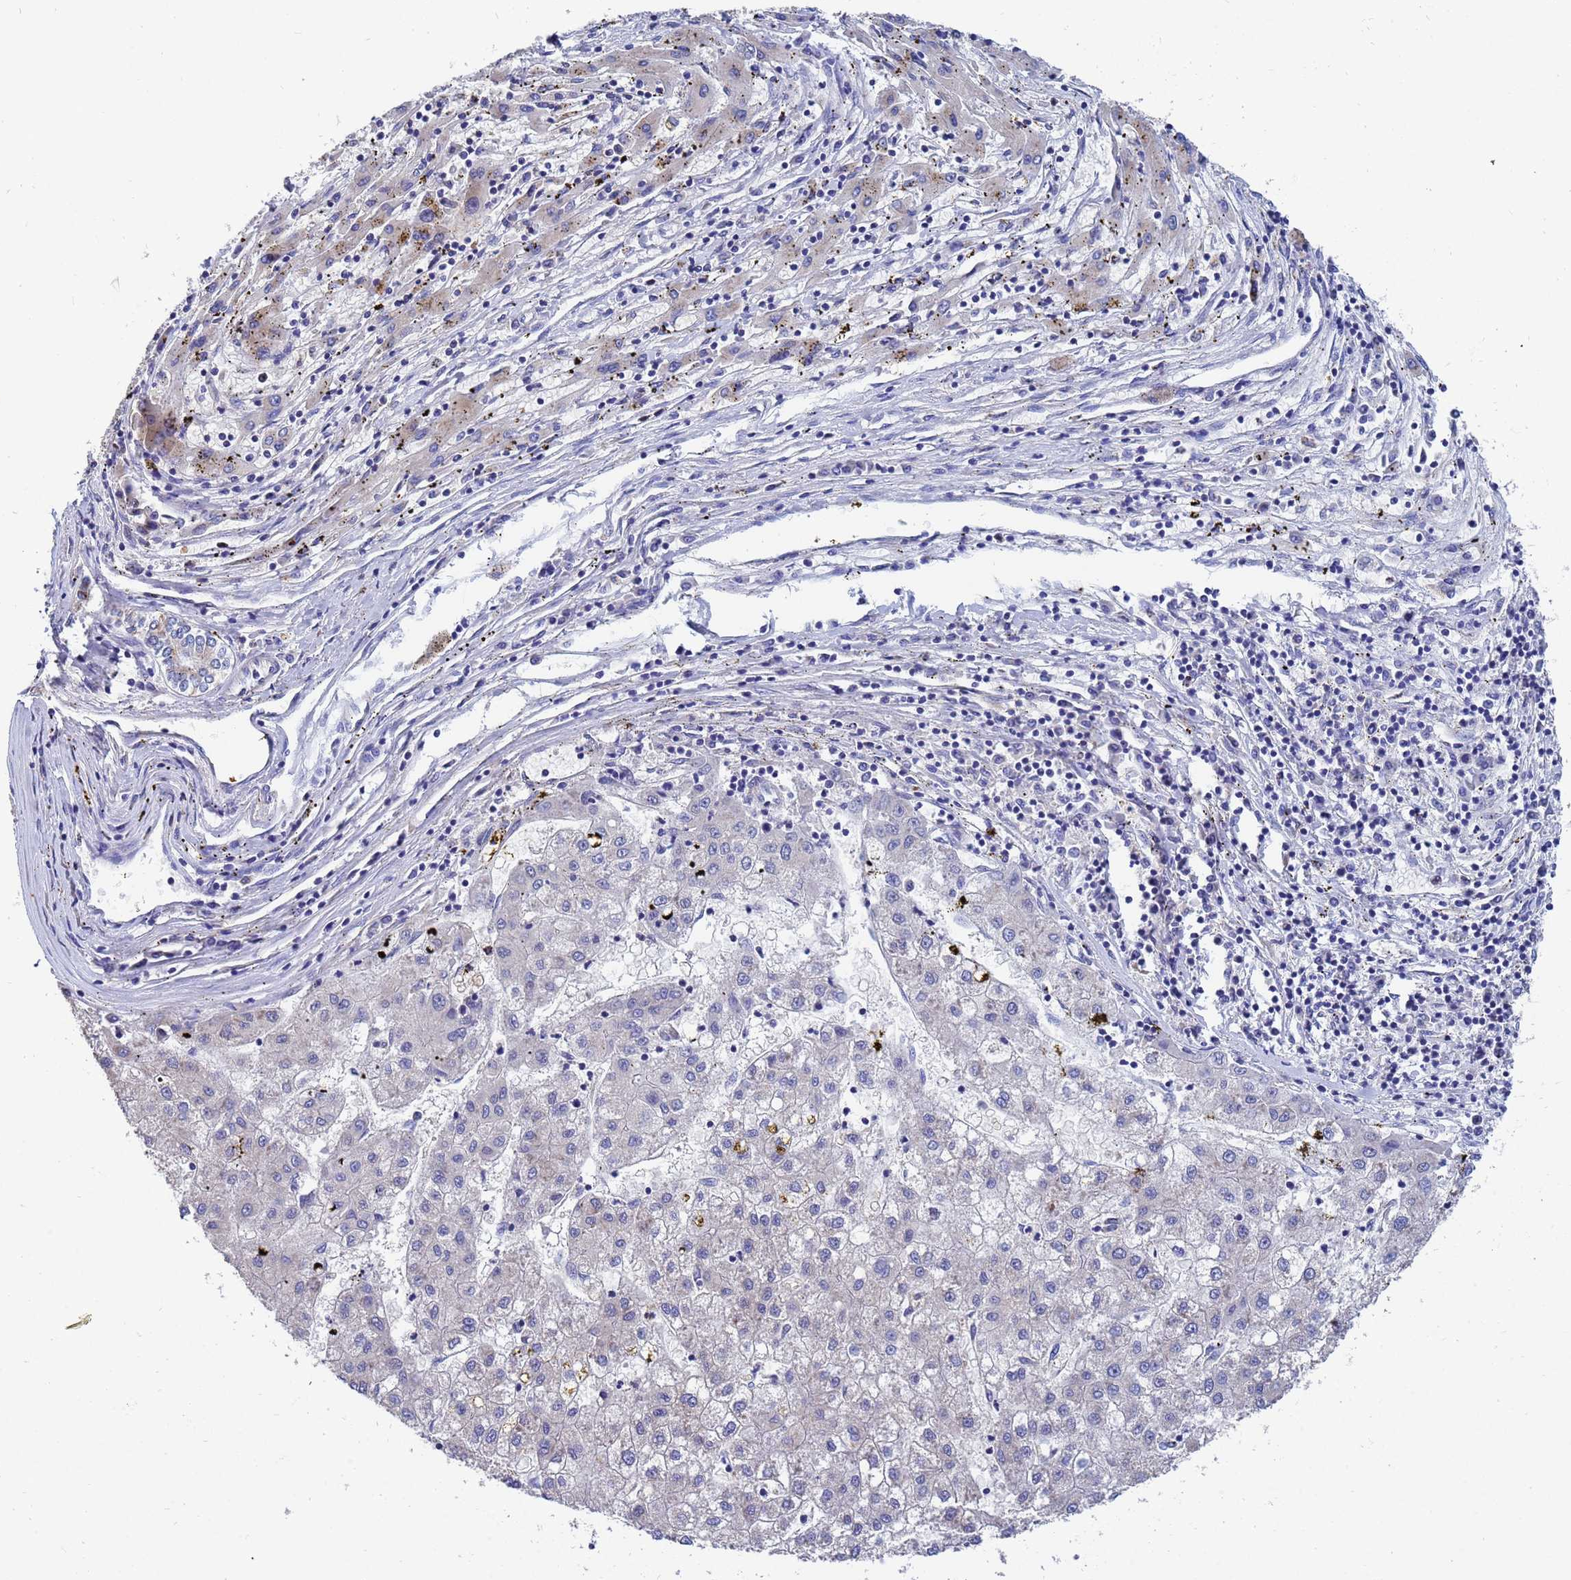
{"staining": {"intensity": "negative", "quantity": "none", "location": "none"}, "tissue": "liver cancer", "cell_type": "Tumor cells", "image_type": "cancer", "snomed": [{"axis": "morphology", "description": "Carcinoma, Hepatocellular, NOS"}, {"axis": "topography", "description": "Liver"}], "caption": "Liver cancer (hepatocellular carcinoma) was stained to show a protein in brown. There is no significant staining in tumor cells. (DAB (3,3'-diaminobenzidine) immunohistochemistry visualized using brightfield microscopy, high magnification).", "gene": "TTLL11", "patient": {"sex": "male", "age": 72}}